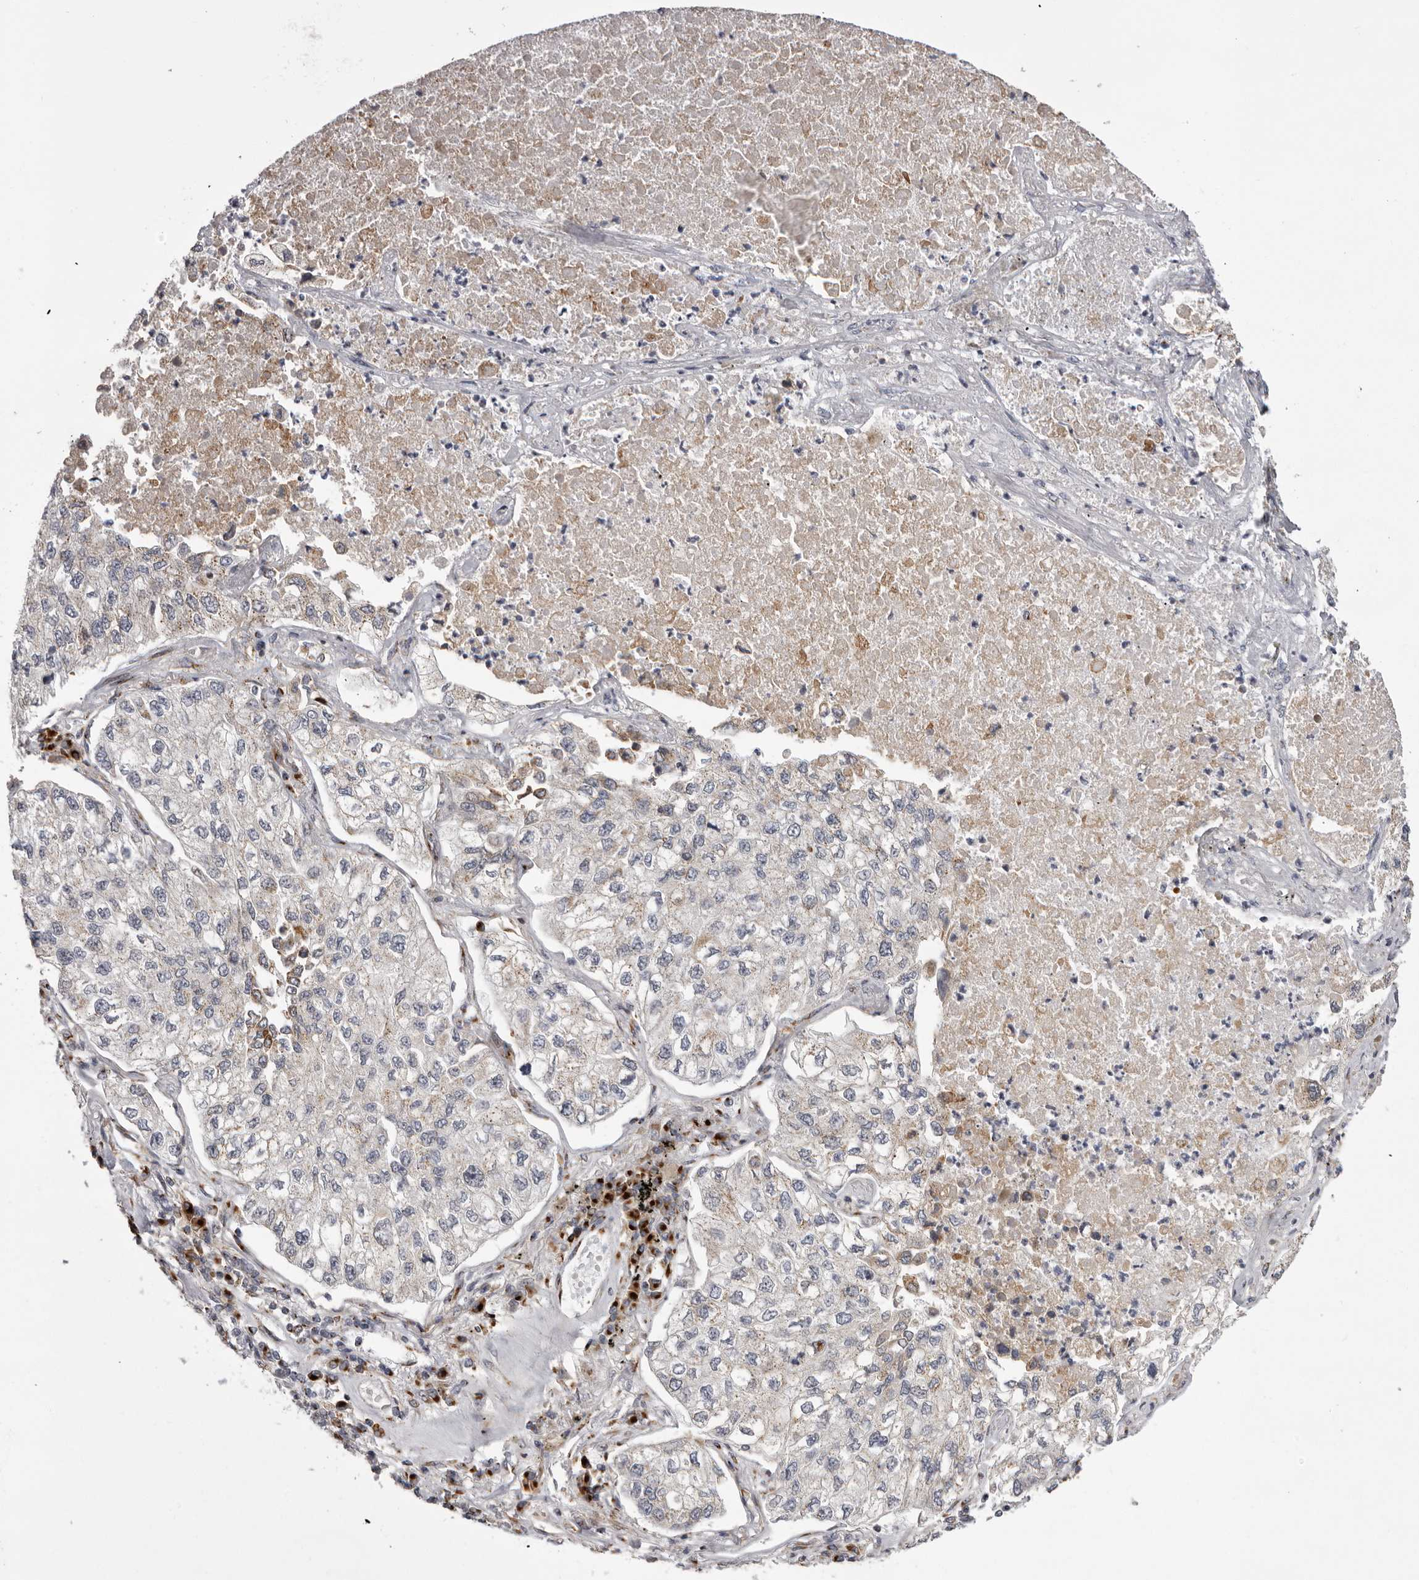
{"staining": {"intensity": "weak", "quantity": ">75%", "location": "cytoplasmic/membranous"}, "tissue": "lung cancer", "cell_type": "Tumor cells", "image_type": "cancer", "snomed": [{"axis": "morphology", "description": "Adenocarcinoma, NOS"}, {"axis": "topography", "description": "Lung"}], "caption": "This micrograph reveals adenocarcinoma (lung) stained with immunohistochemistry to label a protein in brown. The cytoplasmic/membranous of tumor cells show weak positivity for the protein. Nuclei are counter-stained blue.", "gene": "WDR47", "patient": {"sex": "male", "age": 63}}